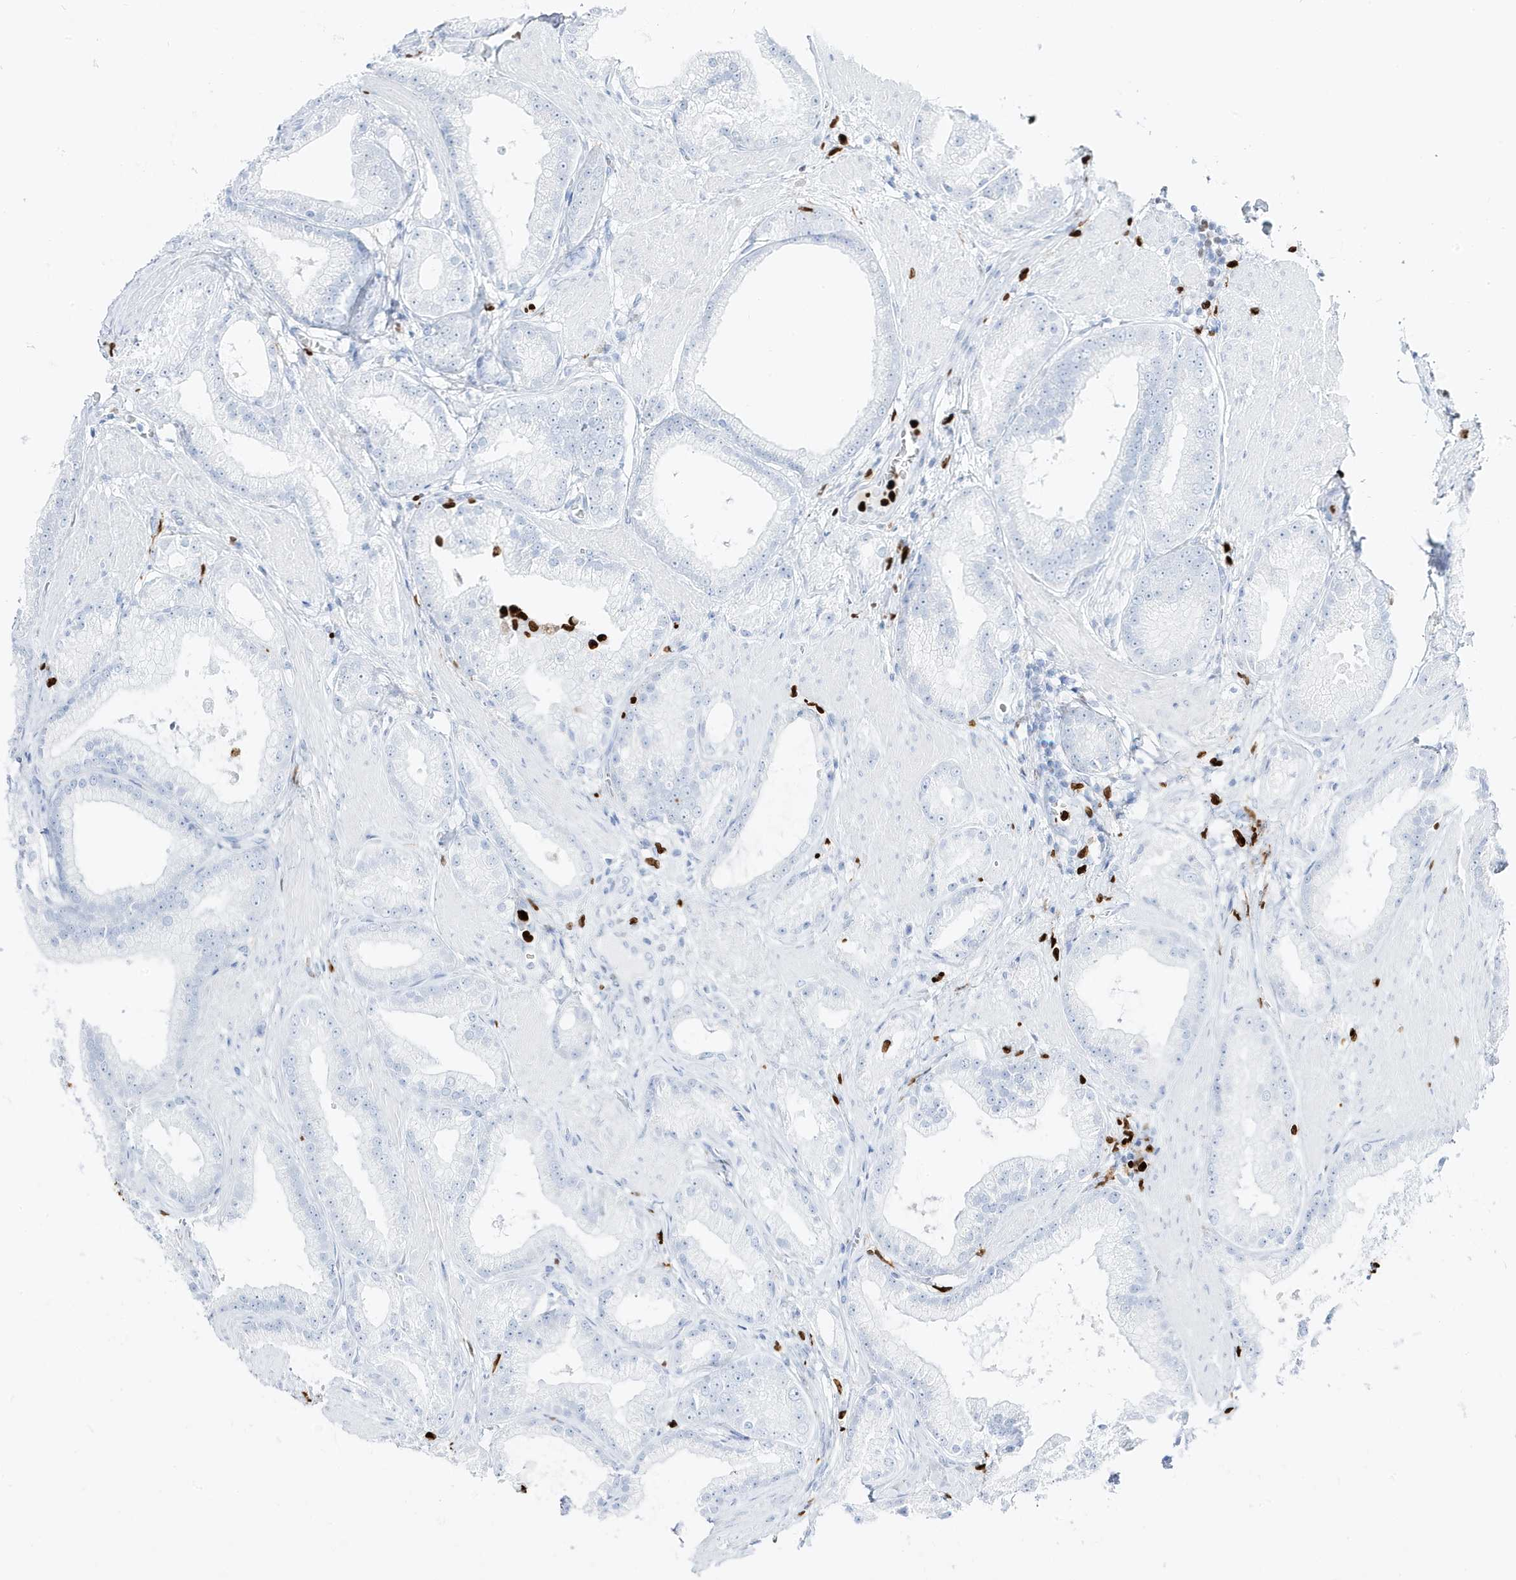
{"staining": {"intensity": "negative", "quantity": "none", "location": "none"}, "tissue": "prostate cancer", "cell_type": "Tumor cells", "image_type": "cancer", "snomed": [{"axis": "morphology", "description": "Adenocarcinoma, Low grade"}, {"axis": "topography", "description": "Prostate"}], "caption": "Protein analysis of prostate low-grade adenocarcinoma demonstrates no significant expression in tumor cells.", "gene": "MNDA", "patient": {"sex": "male", "age": 67}}